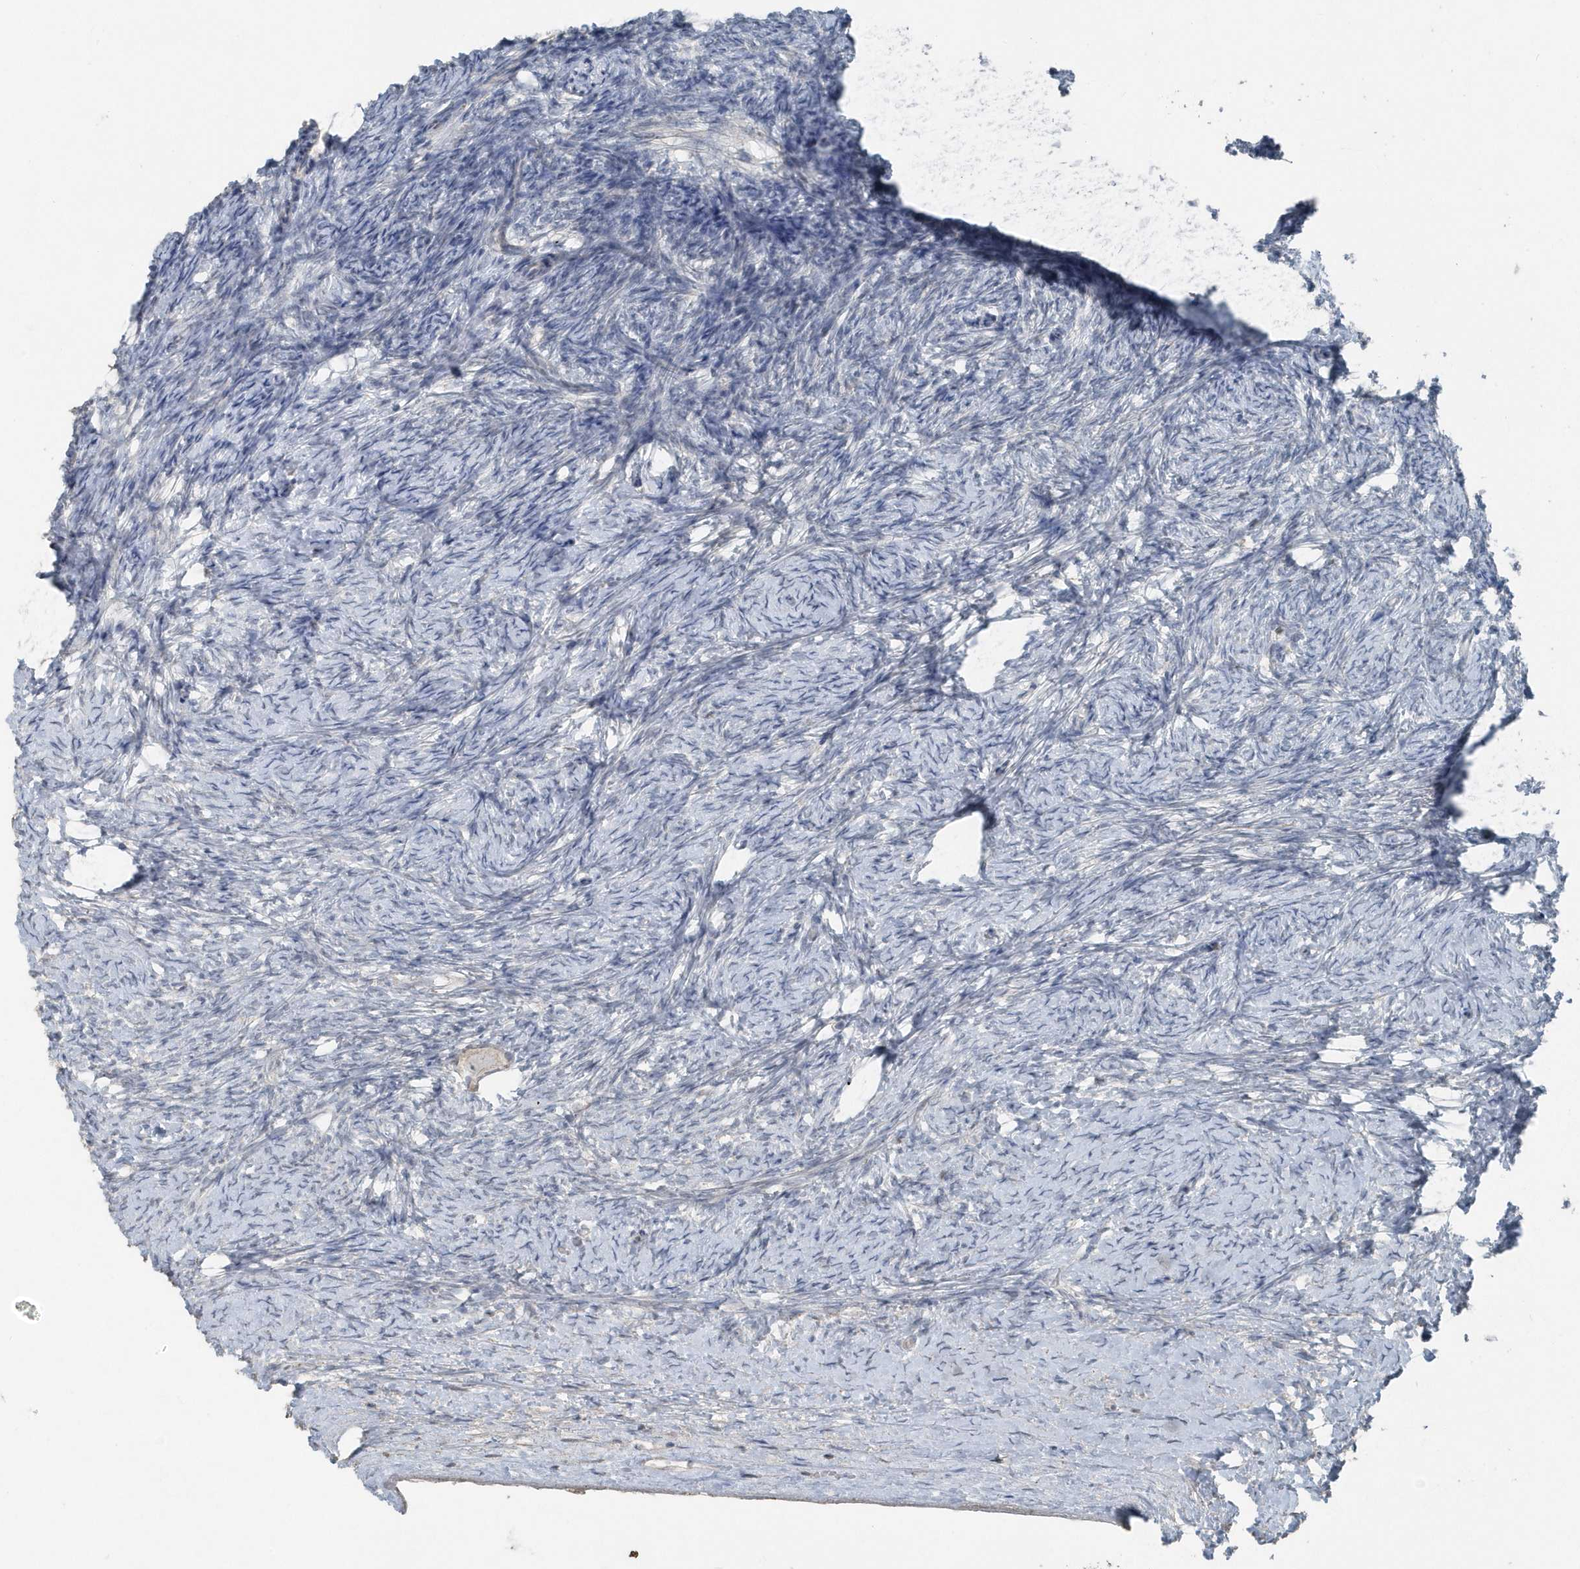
{"staining": {"intensity": "negative", "quantity": "none", "location": "none"}, "tissue": "ovary", "cell_type": "Follicle cells", "image_type": "normal", "snomed": [{"axis": "morphology", "description": "Normal tissue, NOS"}, {"axis": "morphology", "description": "Developmental malformation"}, {"axis": "topography", "description": "Ovary"}], "caption": "Immunohistochemistry (IHC) image of normal ovary: ovary stained with DAB (3,3'-diaminobenzidine) exhibits no significant protein expression in follicle cells.", "gene": "ACTC1", "patient": {"sex": "female", "age": 39}}